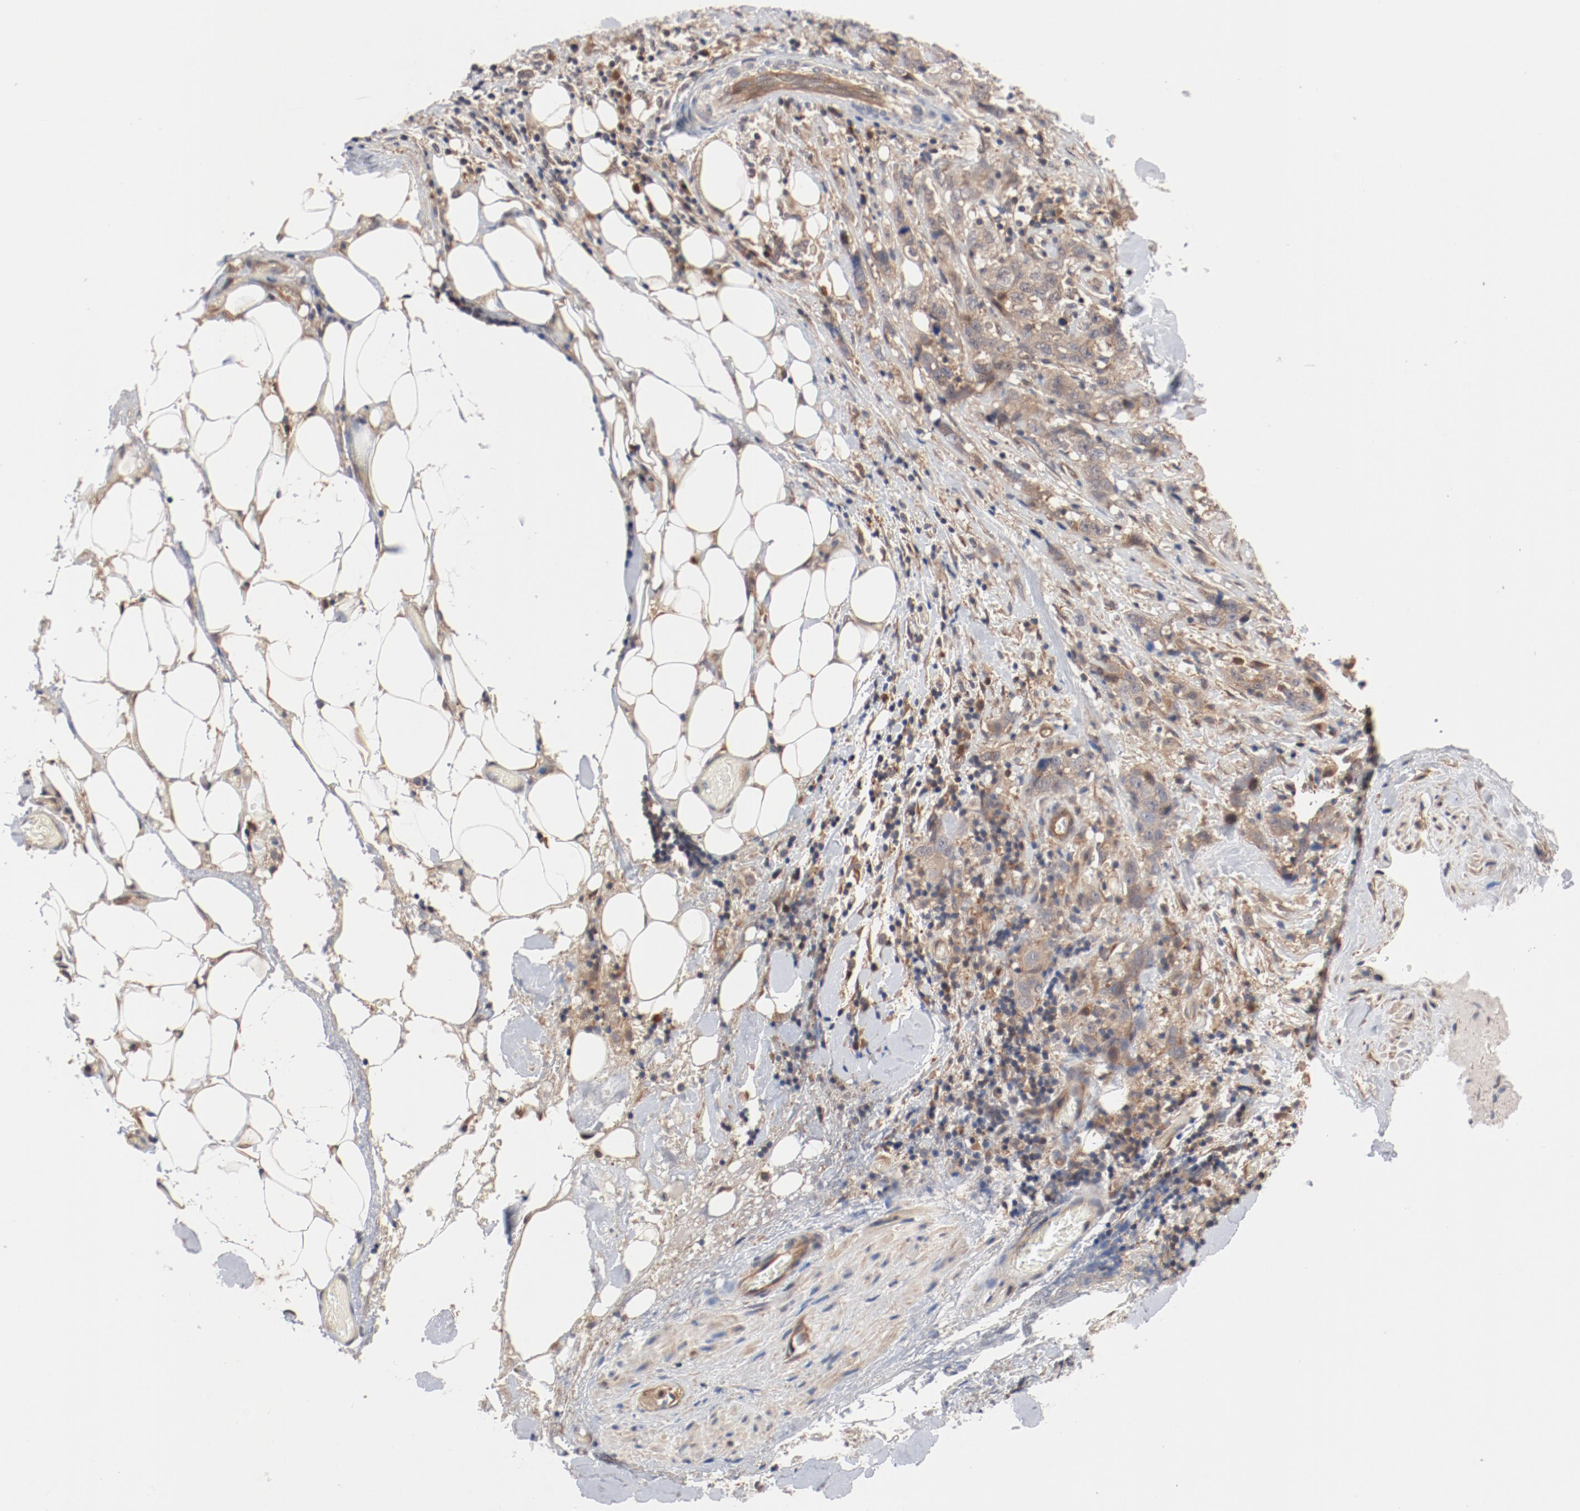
{"staining": {"intensity": "negative", "quantity": "none", "location": "none"}, "tissue": "stomach cancer", "cell_type": "Tumor cells", "image_type": "cancer", "snomed": [{"axis": "morphology", "description": "Adenocarcinoma, NOS"}, {"axis": "topography", "description": "Stomach"}], "caption": "Tumor cells show no significant protein positivity in stomach adenocarcinoma.", "gene": "PITPNM2", "patient": {"sex": "male", "age": 48}}